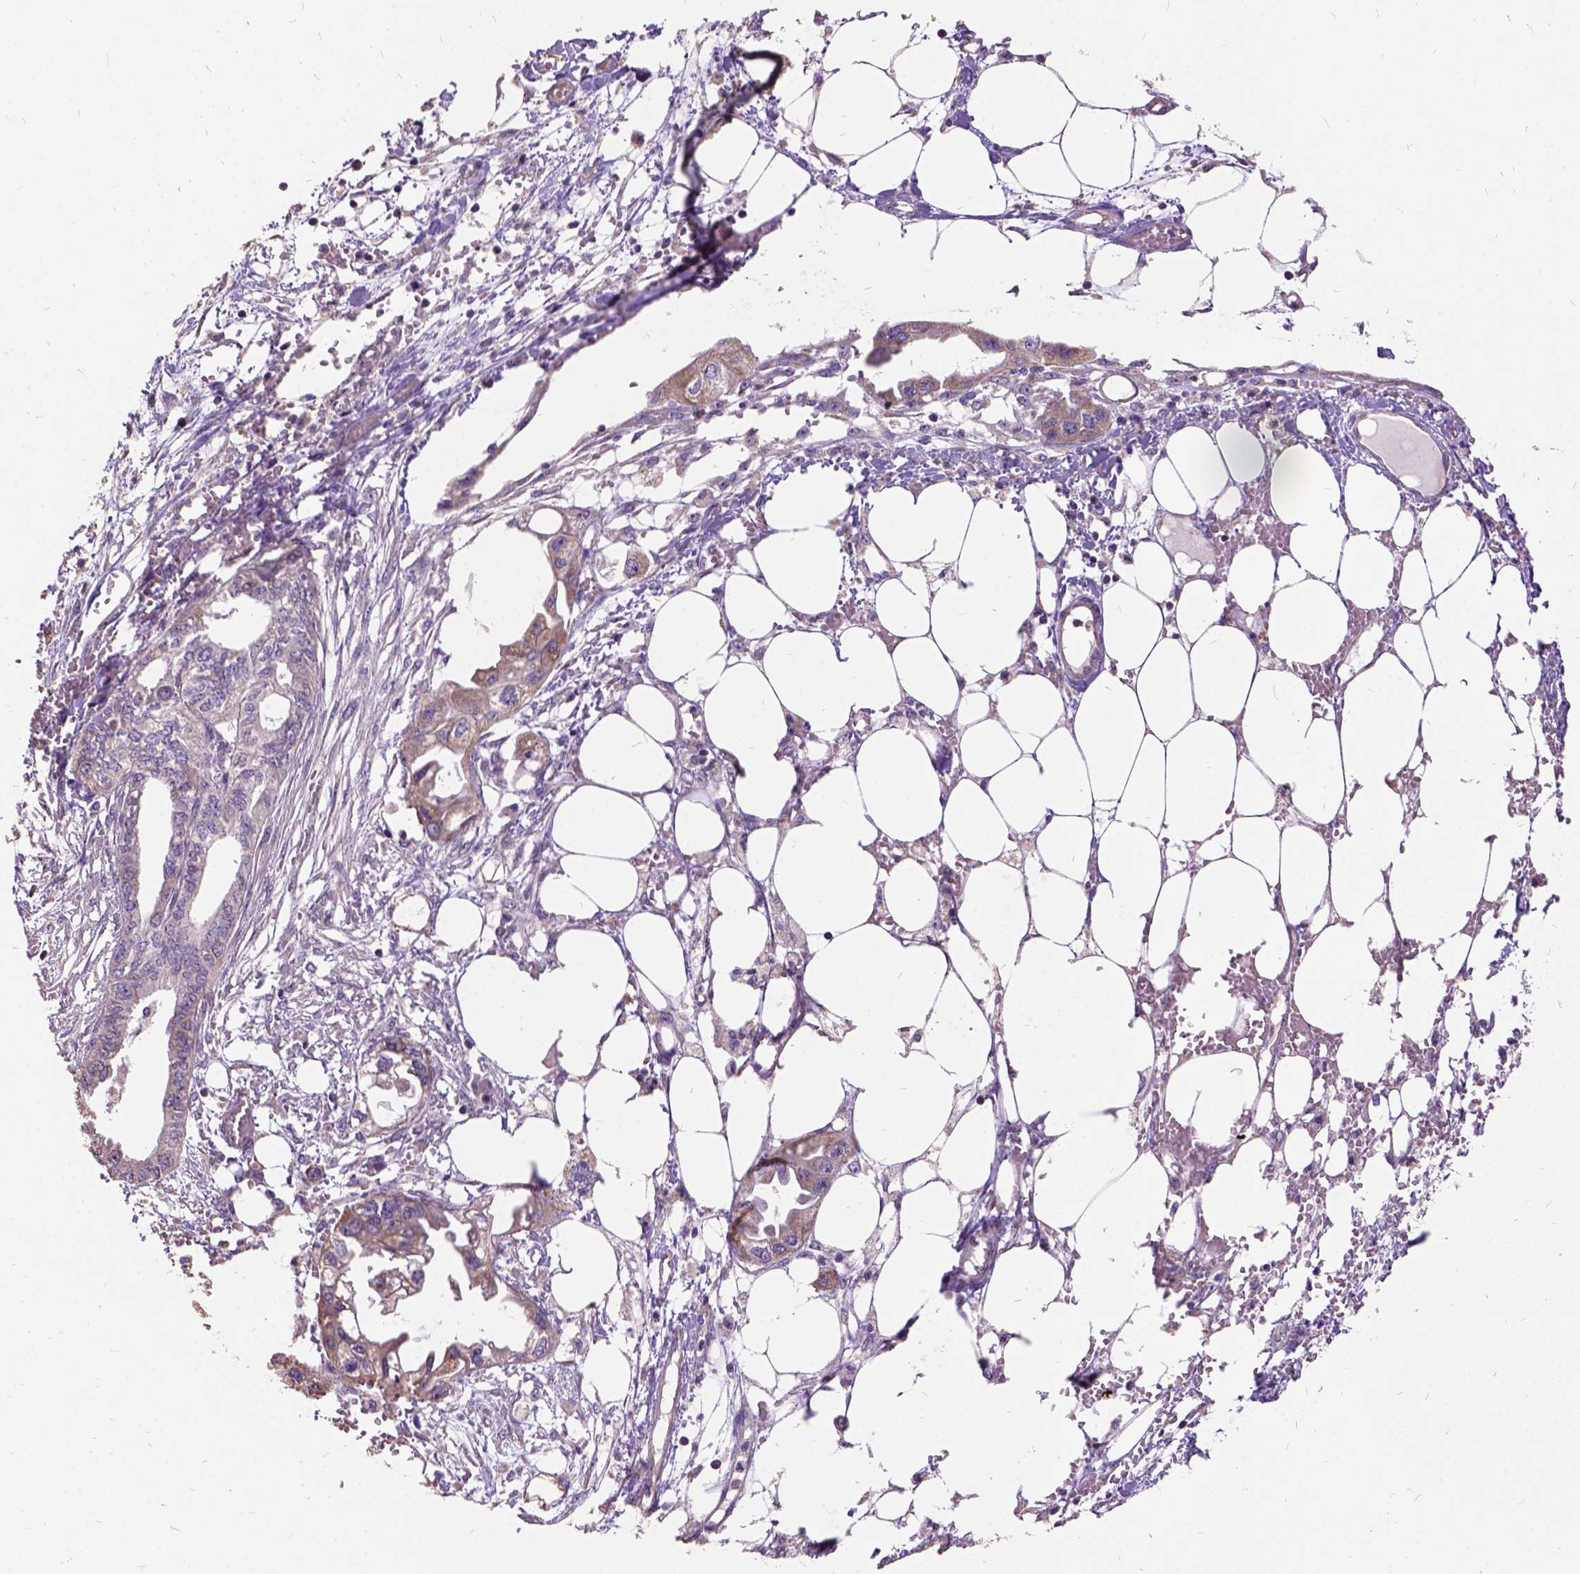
{"staining": {"intensity": "moderate", "quantity": "25%-75%", "location": "cytoplasmic/membranous"}, "tissue": "endometrial cancer", "cell_type": "Tumor cells", "image_type": "cancer", "snomed": [{"axis": "morphology", "description": "Adenocarcinoma, NOS"}, {"axis": "morphology", "description": "Adenocarcinoma, metastatic, NOS"}, {"axis": "topography", "description": "Adipose tissue"}, {"axis": "topography", "description": "Endometrium"}], "caption": "Immunohistochemistry (IHC) of endometrial cancer displays medium levels of moderate cytoplasmic/membranous staining in approximately 25%-75% of tumor cells.", "gene": "DQX1", "patient": {"sex": "female", "age": 67}}